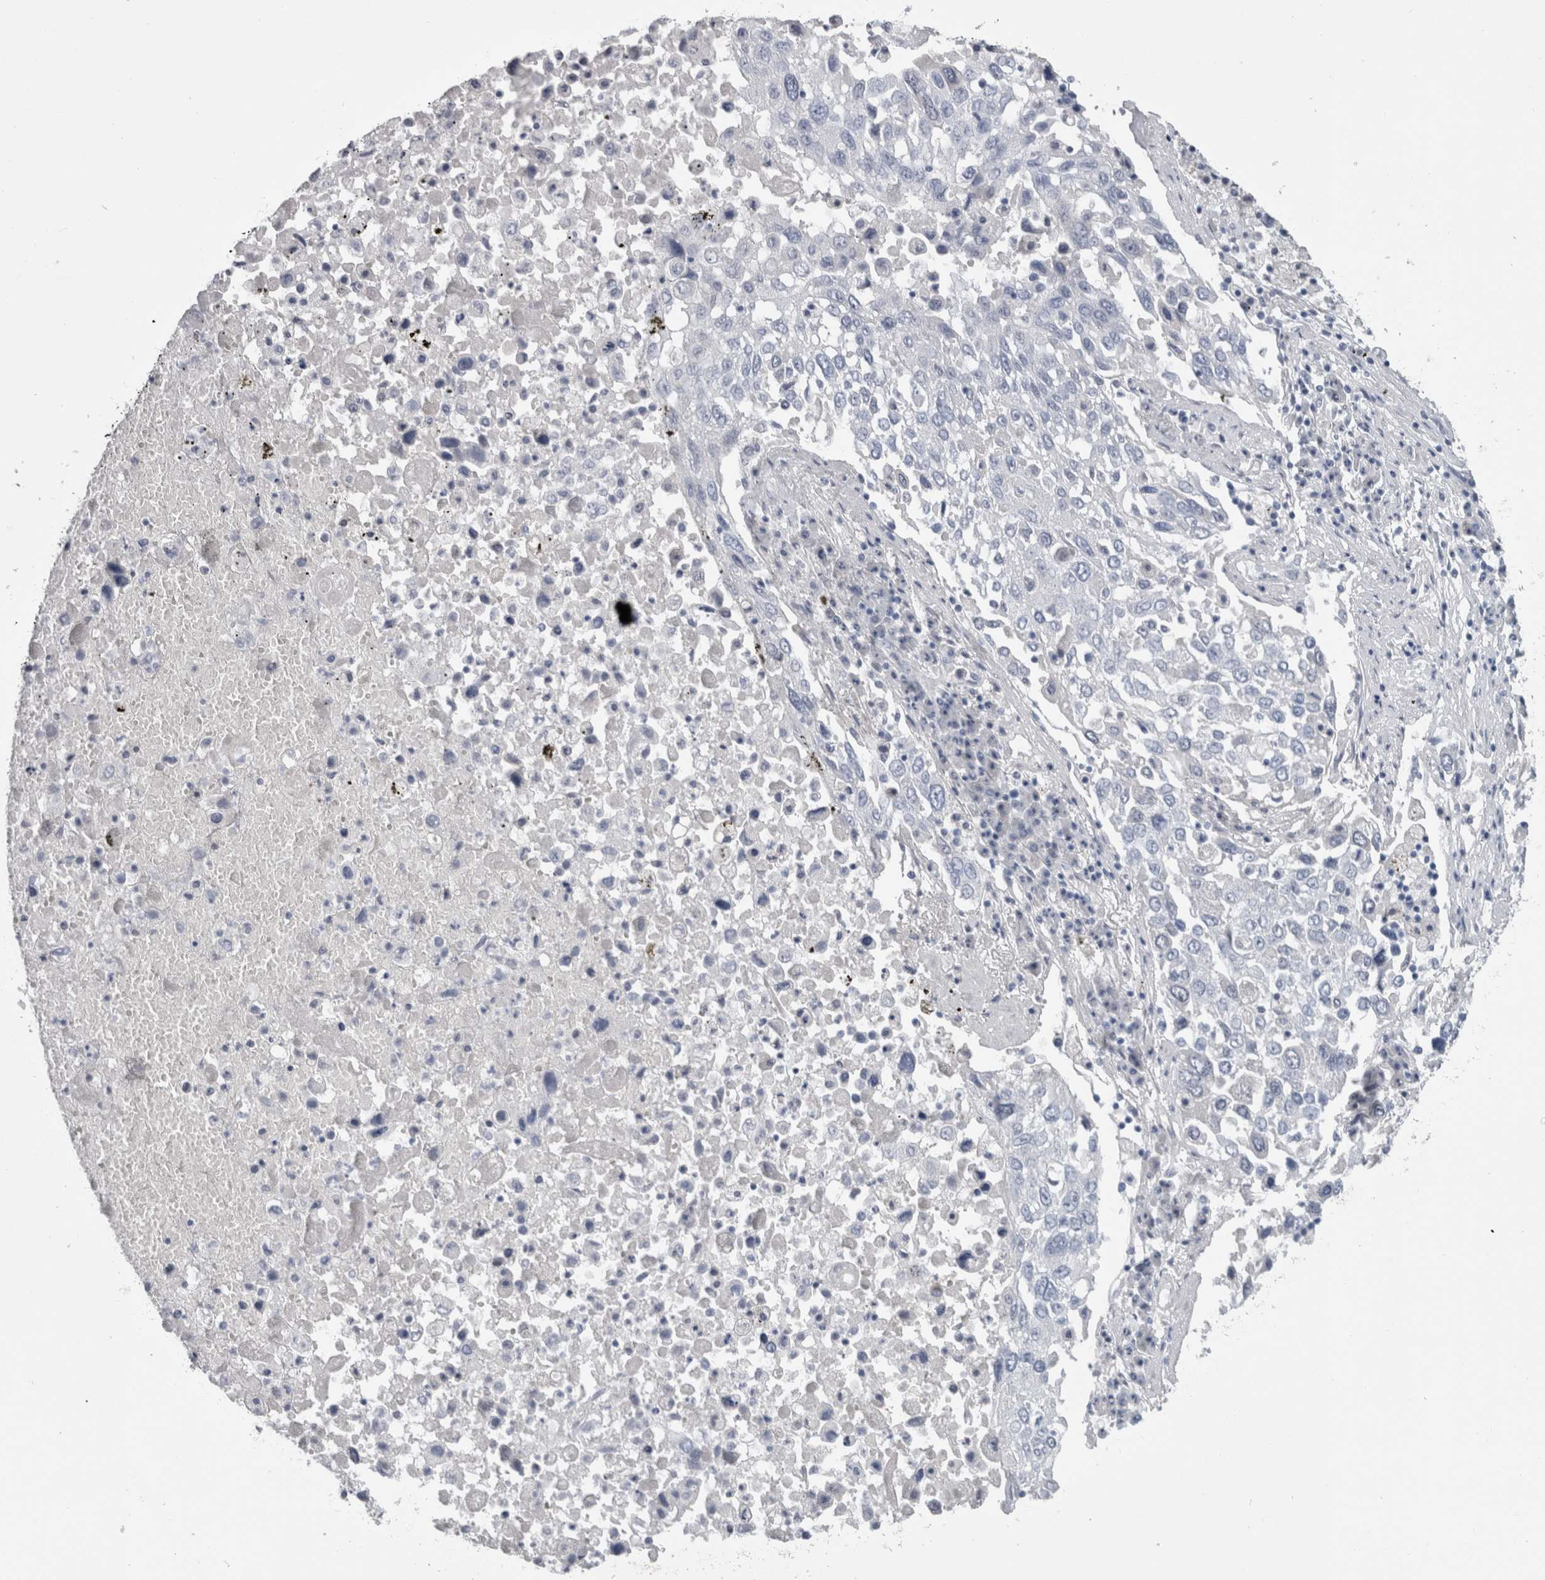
{"staining": {"intensity": "negative", "quantity": "none", "location": "none"}, "tissue": "lung cancer", "cell_type": "Tumor cells", "image_type": "cancer", "snomed": [{"axis": "morphology", "description": "Squamous cell carcinoma, NOS"}, {"axis": "topography", "description": "Lung"}], "caption": "Lung cancer was stained to show a protein in brown. There is no significant expression in tumor cells. (DAB IHC, high magnification).", "gene": "MSMB", "patient": {"sex": "male", "age": 65}}